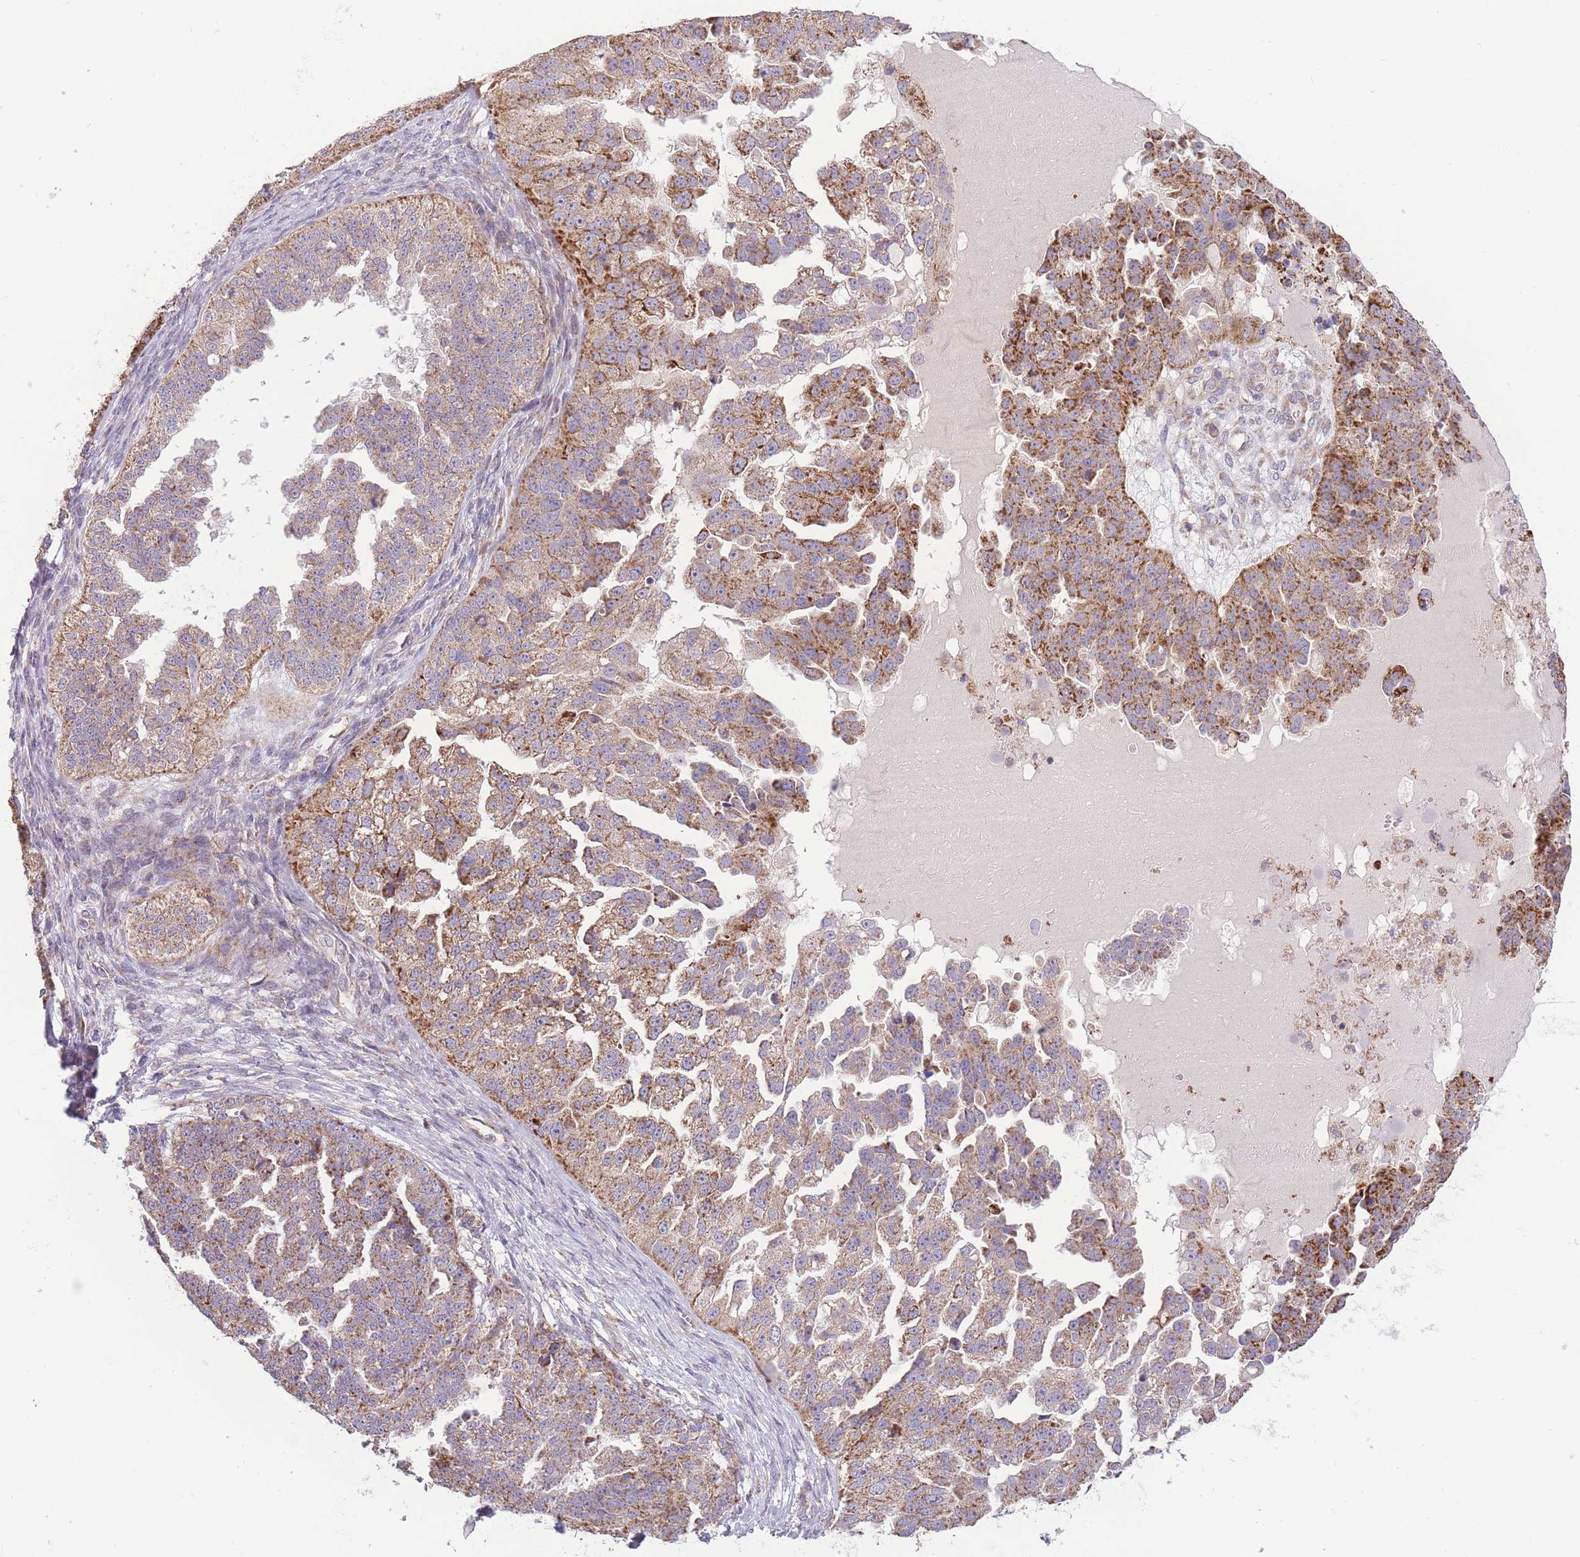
{"staining": {"intensity": "moderate", "quantity": ">75%", "location": "cytoplasmic/membranous"}, "tissue": "ovarian cancer", "cell_type": "Tumor cells", "image_type": "cancer", "snomed": [{"axis": "morphology", "description": "Cystadenocarcinoma, serous, NOS"}, {"axis": "topography", "description": "Ovary"}], "caption": "DAB immunohistochemical staining of ovarian cancer (serous cystadenocarcinoma) shows moderate cytoplasmic/membranous protein staining in about >75% of tumor cells.", "gene": "SLC25A42", "patient": {"sex": "female", "age": 58}}